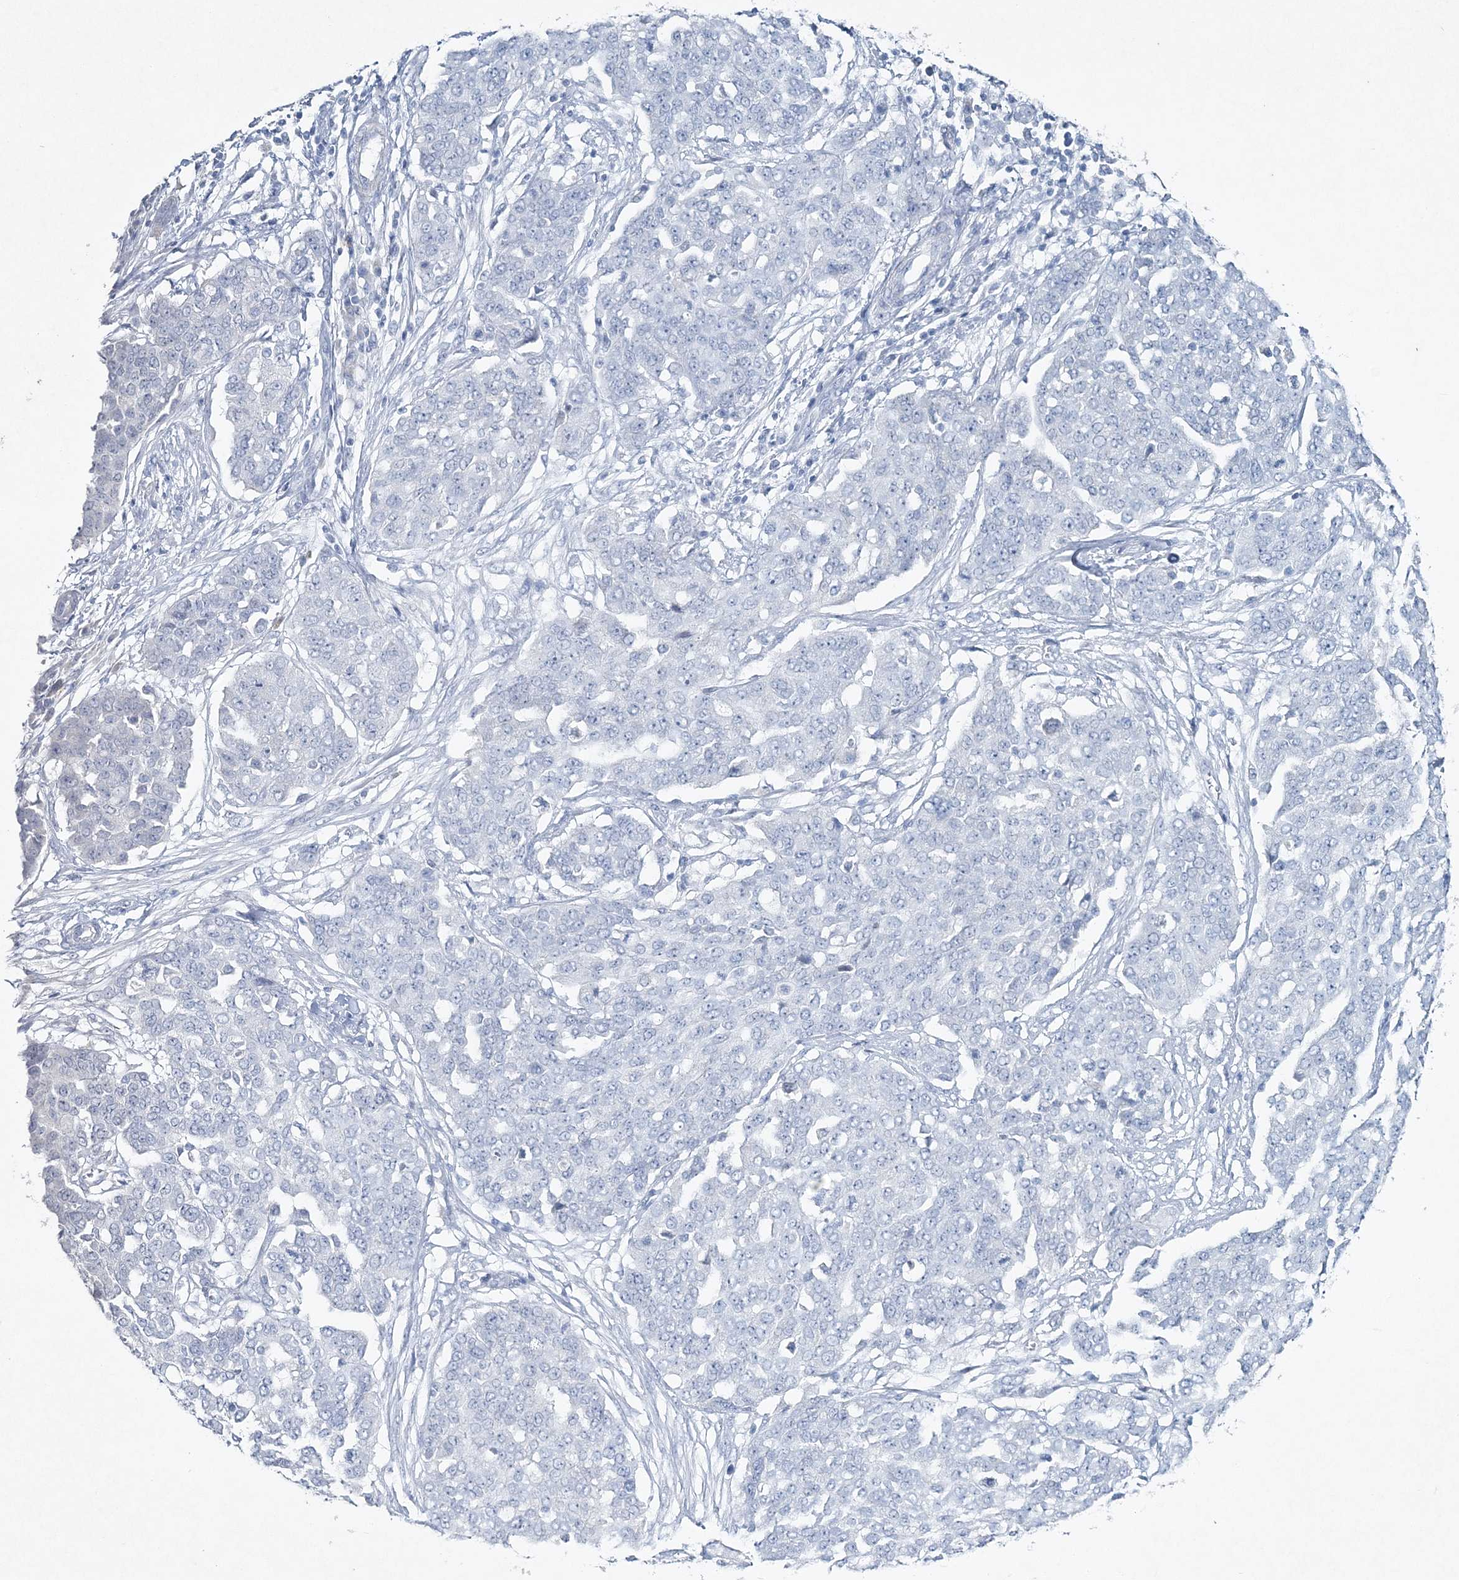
{"staining": {"intensity": "negative", "quantity": "none", "location": "none"}, "tissue": "ovarian cancer", "cell_type": "Tumor cells", "image_type": "cancer", "snomed": [{"axis": "morphology", "description": "Cystadenocarcinoma, serous, NOS"}, {"axis": "topography", "description": "Soft tissue"}, {"axis": "topography", "description": "Ovary"}], "caption": "The IHC micrograph has no significant staining in tumor cells of ovarian serous cystadenocarcinoma tissue.", "gene": "GCKR", "patient": {"sex": "female", "age": 57}}